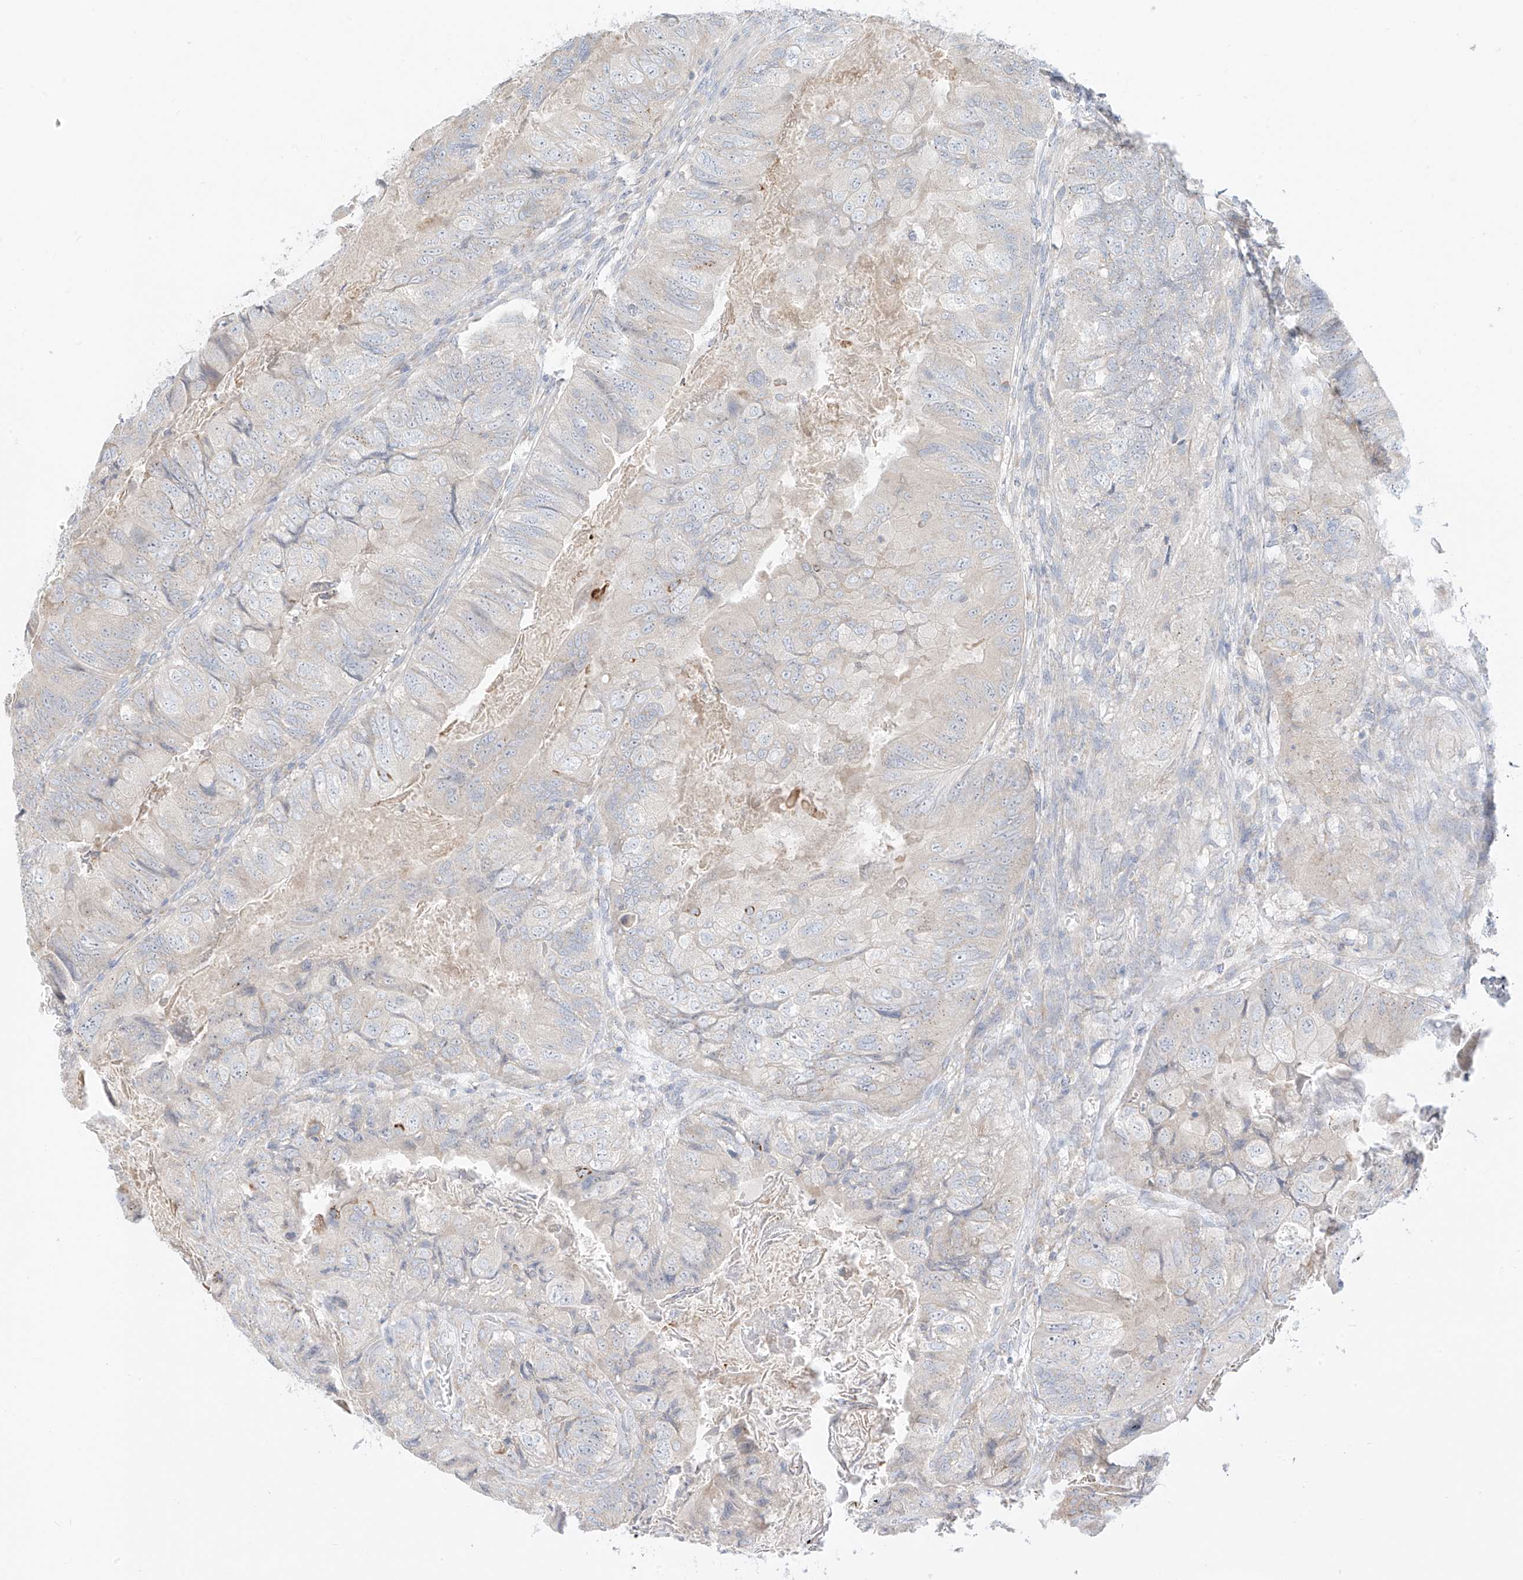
{"staining": {"intensity": "strong", "quantity": "<25%", "location": "cytoplasmic/membranous"}, "tissue": "colorectal cancer", "cell_type": "Tumor cells", "image_type": "cancer", "snomed": [{"axis": "morphology", "description": "Adenocarcinoma, NOS"}, {"axis": "topography", "description": "Rectum"}], "caption": "Protein staining of colorectal cancer (adenocarcinoma) tissue demonstrates strong cytoplasmic/membranous expression in approximately <25% of tumor cells.", "gene": "SYTL3", "patient": {"sex": "male", "age": 63}}